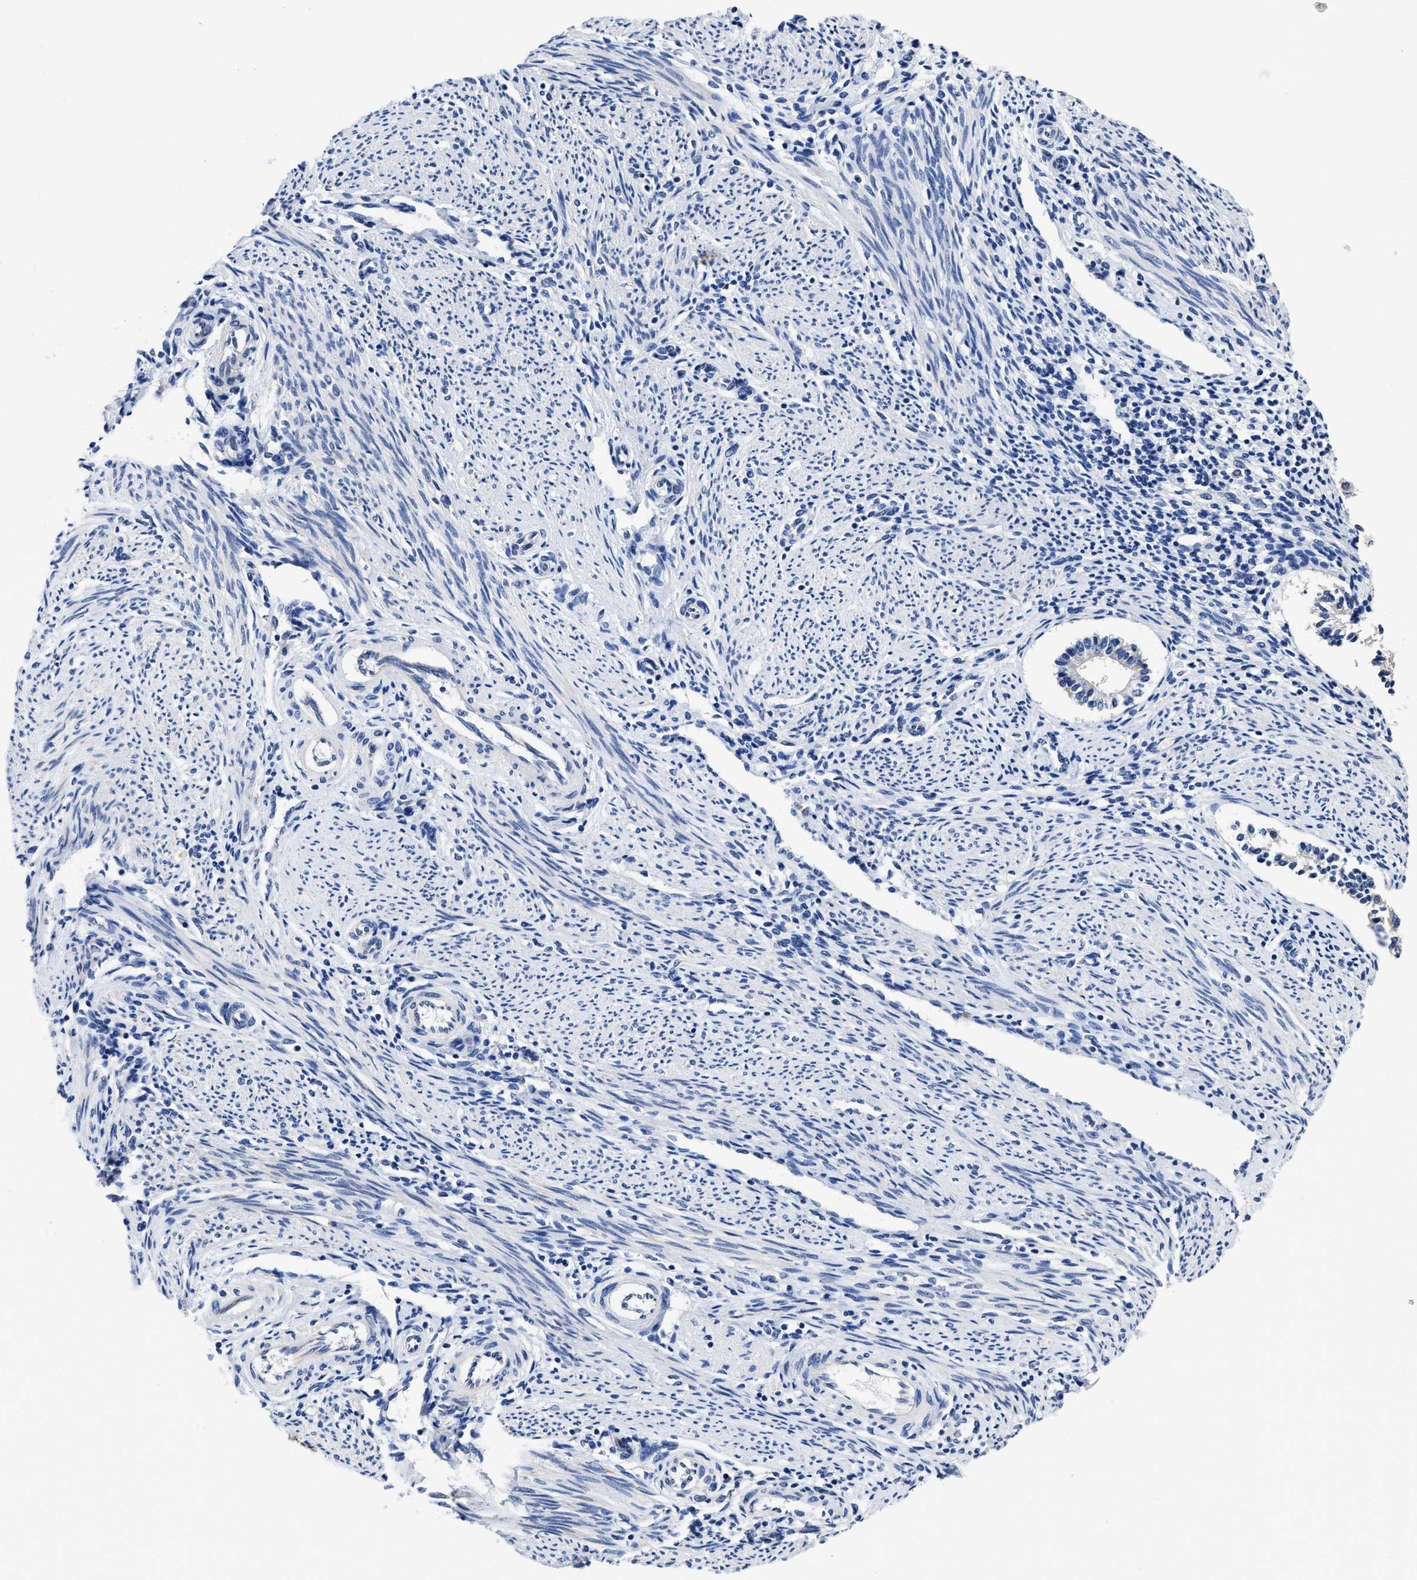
{"staining": {"intensity": "negative", "quantity": "none", "location": "none"}, "tissue": "endometrium", "cell_type": "Cells in endometrial stroma", "image_type": "normal", "snomed": [{"axis": "morphology", "description": "Normal tissue, NOS"}, {"axis": "topography", "description": "Endometrium"}], "caption": "Immunohistochemistry (IHC) photomicrograph of unremarkable human endometrium stained for a protein (brown), which displays no positivity in cells in endometrial stroma.", "gene": "HOOK1", "patient": {"sex": "female", "age": 42}}